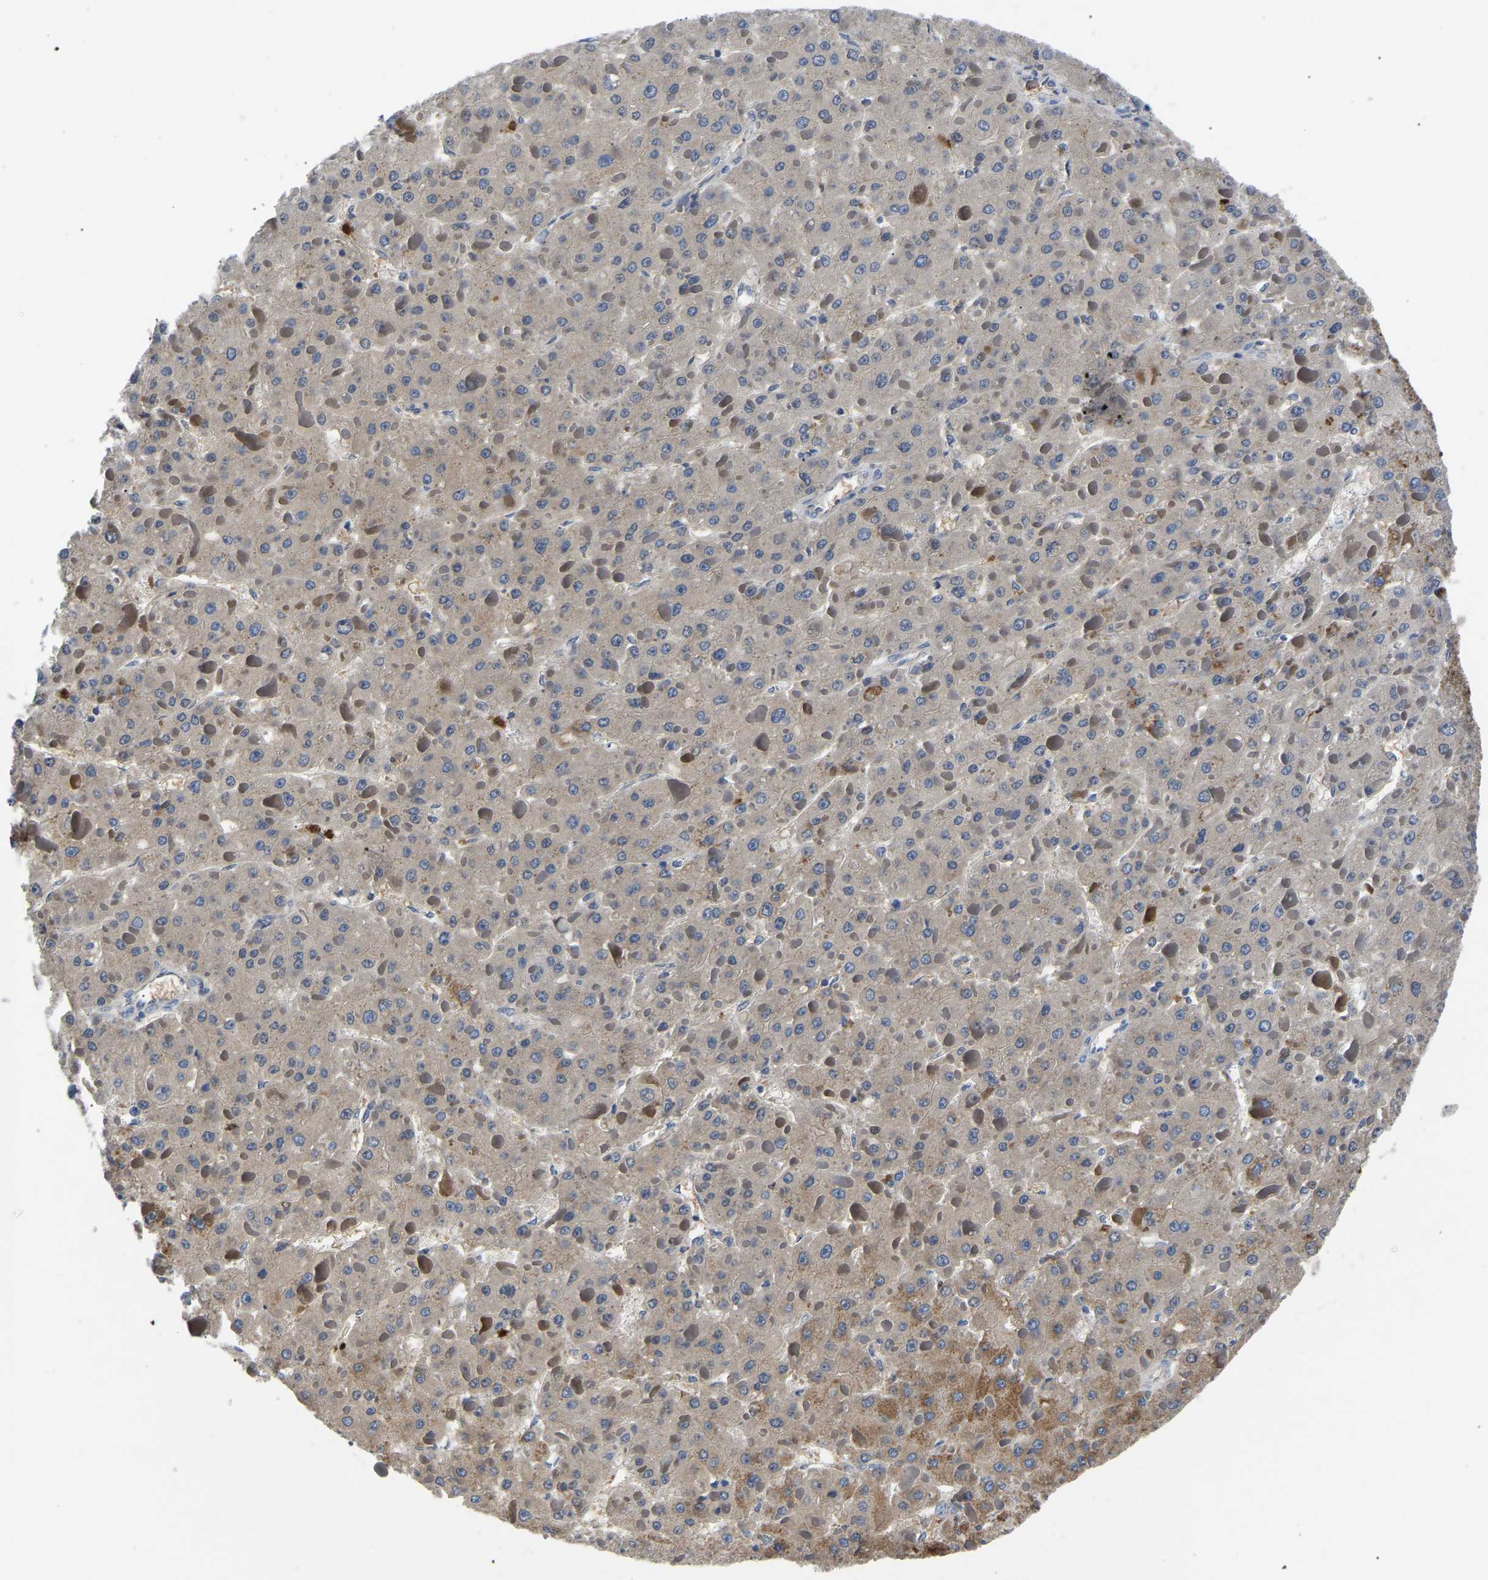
{"staining": {"intensity": "negative", "quantity": "none", "location": "none"}, "tissue": "liver cancer", "cell_type": "Tumor cells", "image_type": "cancer", "snomed": [{"axis": "morphology", "description": "Carcinoma, Hepatocellular, NOS"}, {"axis": "topography", "description": "Liver"}], "caption": "This is a image of IHC staining of liver hepatocellular carcinoma, which shows no expression in tumor cells.", "gene": "TOR1B", "patient": {"sex": "female", "age": 73}}